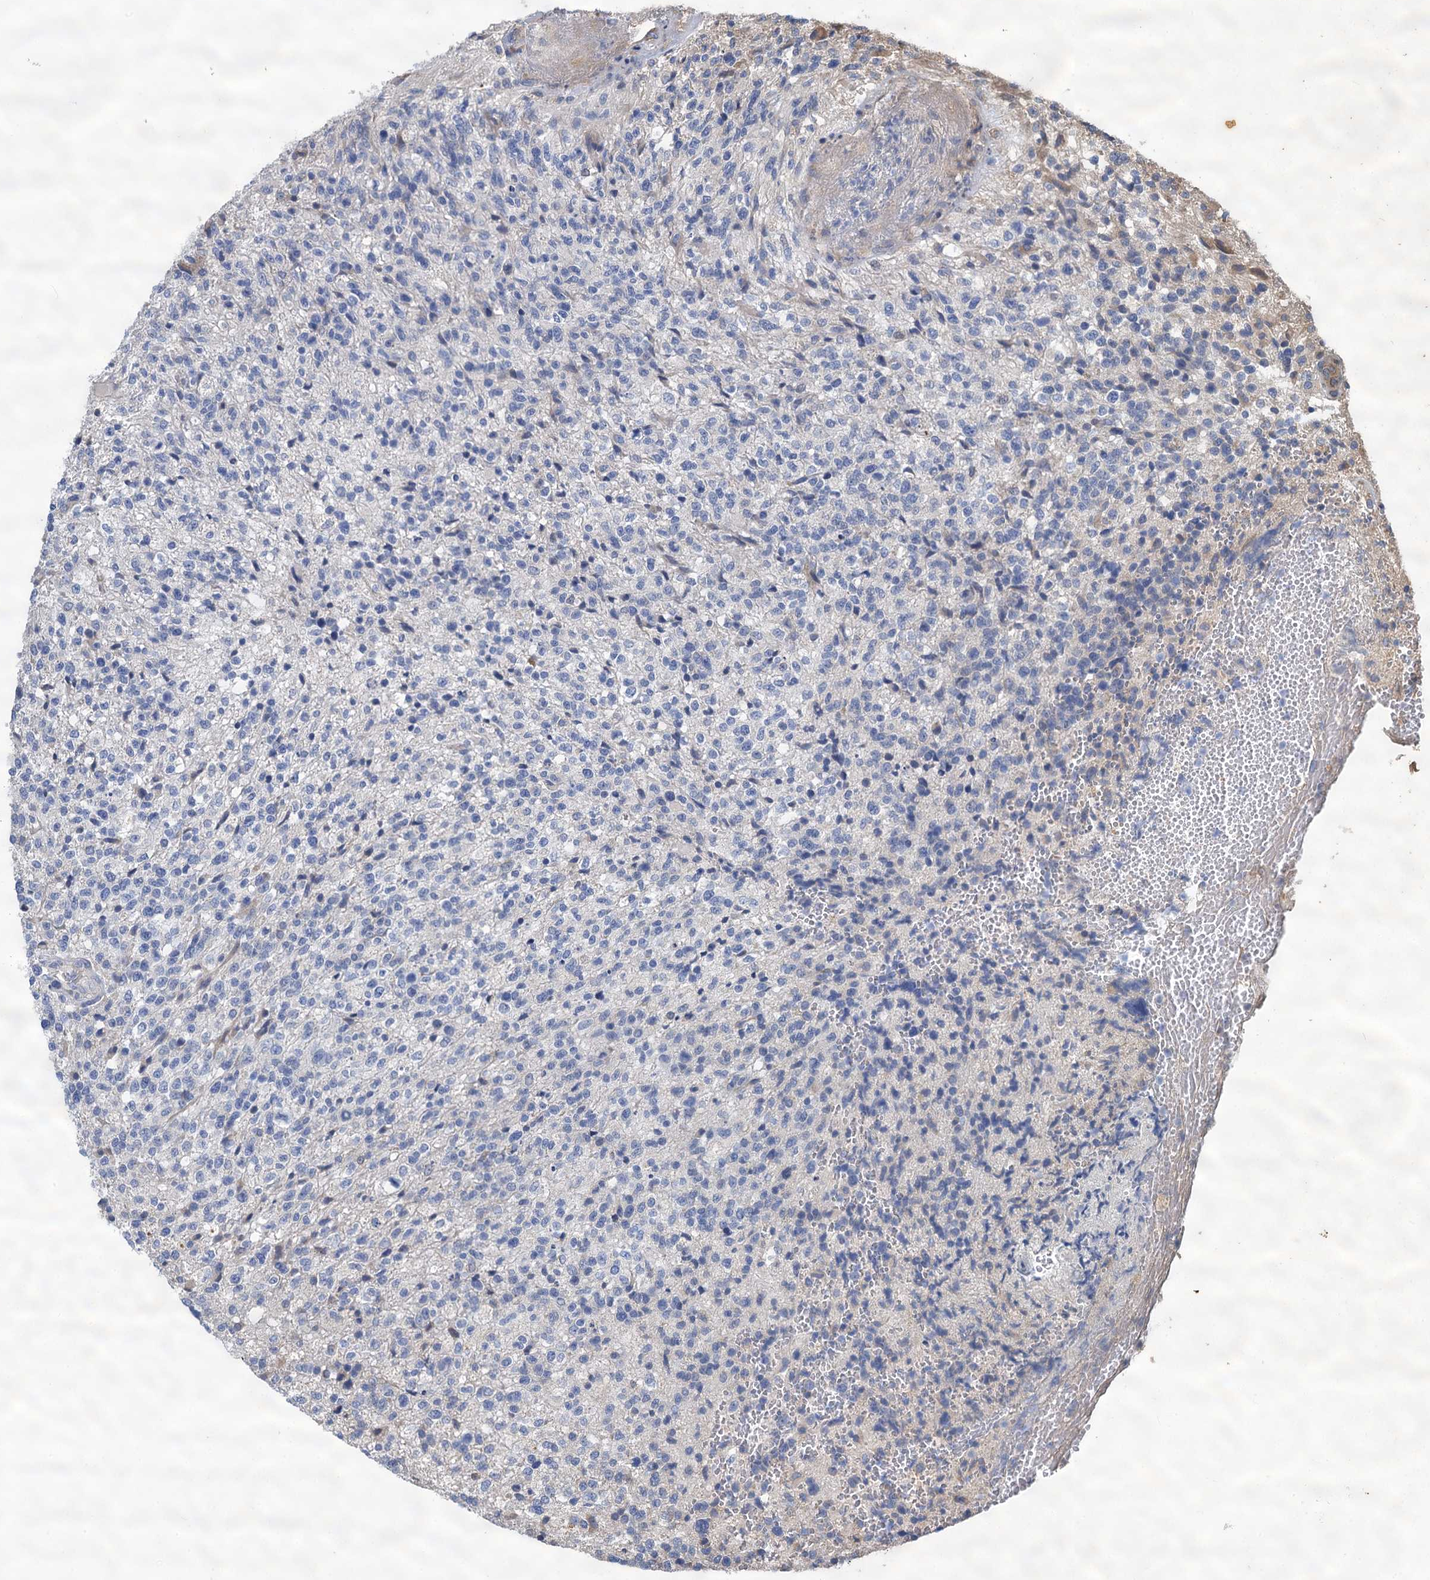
{"staining": {"intensity": "negative", "quantity": "none", "location": "none"}, "tissue": "glioma", "cell_type": "Tumor cells", "image_type": "cancer", "snomed": [{"axis": "morphology", "description": "Glioma, malignant, High grade"}, {"axis": "topography", "description": "Brain"}], "caption": "A micrograph of glioma stained for a protein demonstrates no brown staining in tumor cells.", "gene": "LINS1", "patient": {"sex": "male", "age": 56}}